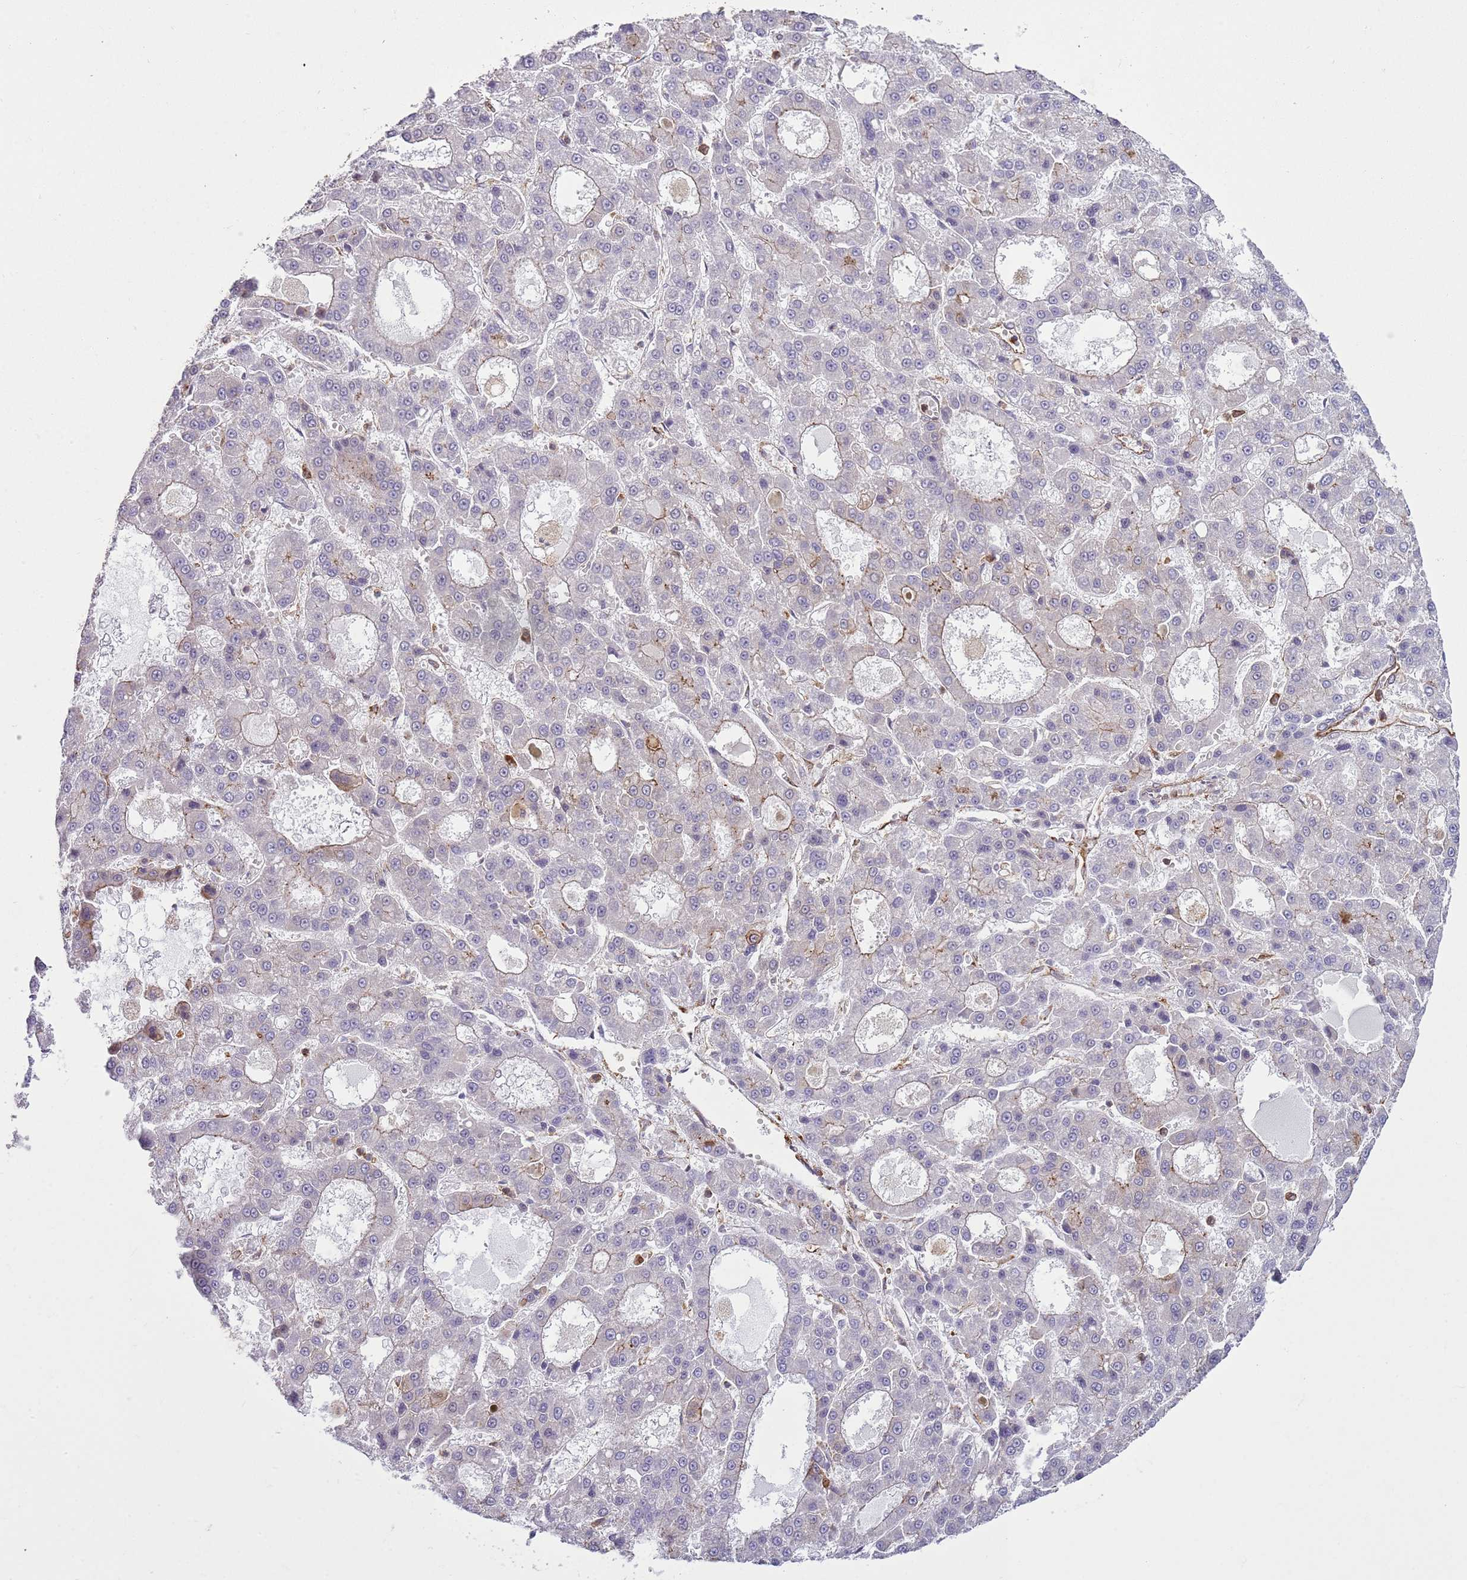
{"staining": {"intensity": "negative", "quantity": "none", "location": "none"}, "tissue": "liver cancer", "cell_type": "Tumor cells", "image_type": "cancer", "snomed": [{"axis": "morphology", "description": "Carcinoma, Hepatocellular, NOS"}, {"axis": "topography", "description": "Liver"}], "caption": "Immunohistochemistry micrograph of neoplastic tissue: human liver cancer (hepatocellular carcinoma) stained with DAB demonstrates no significant protein staining in tumor cells. (DAB (3,3'-diaminobenzidine) immunohistochemistry (IHC) with hematoxylin counter stain).", "gene": "GABRE", "patient": {"sex": "male", "age": 70}}